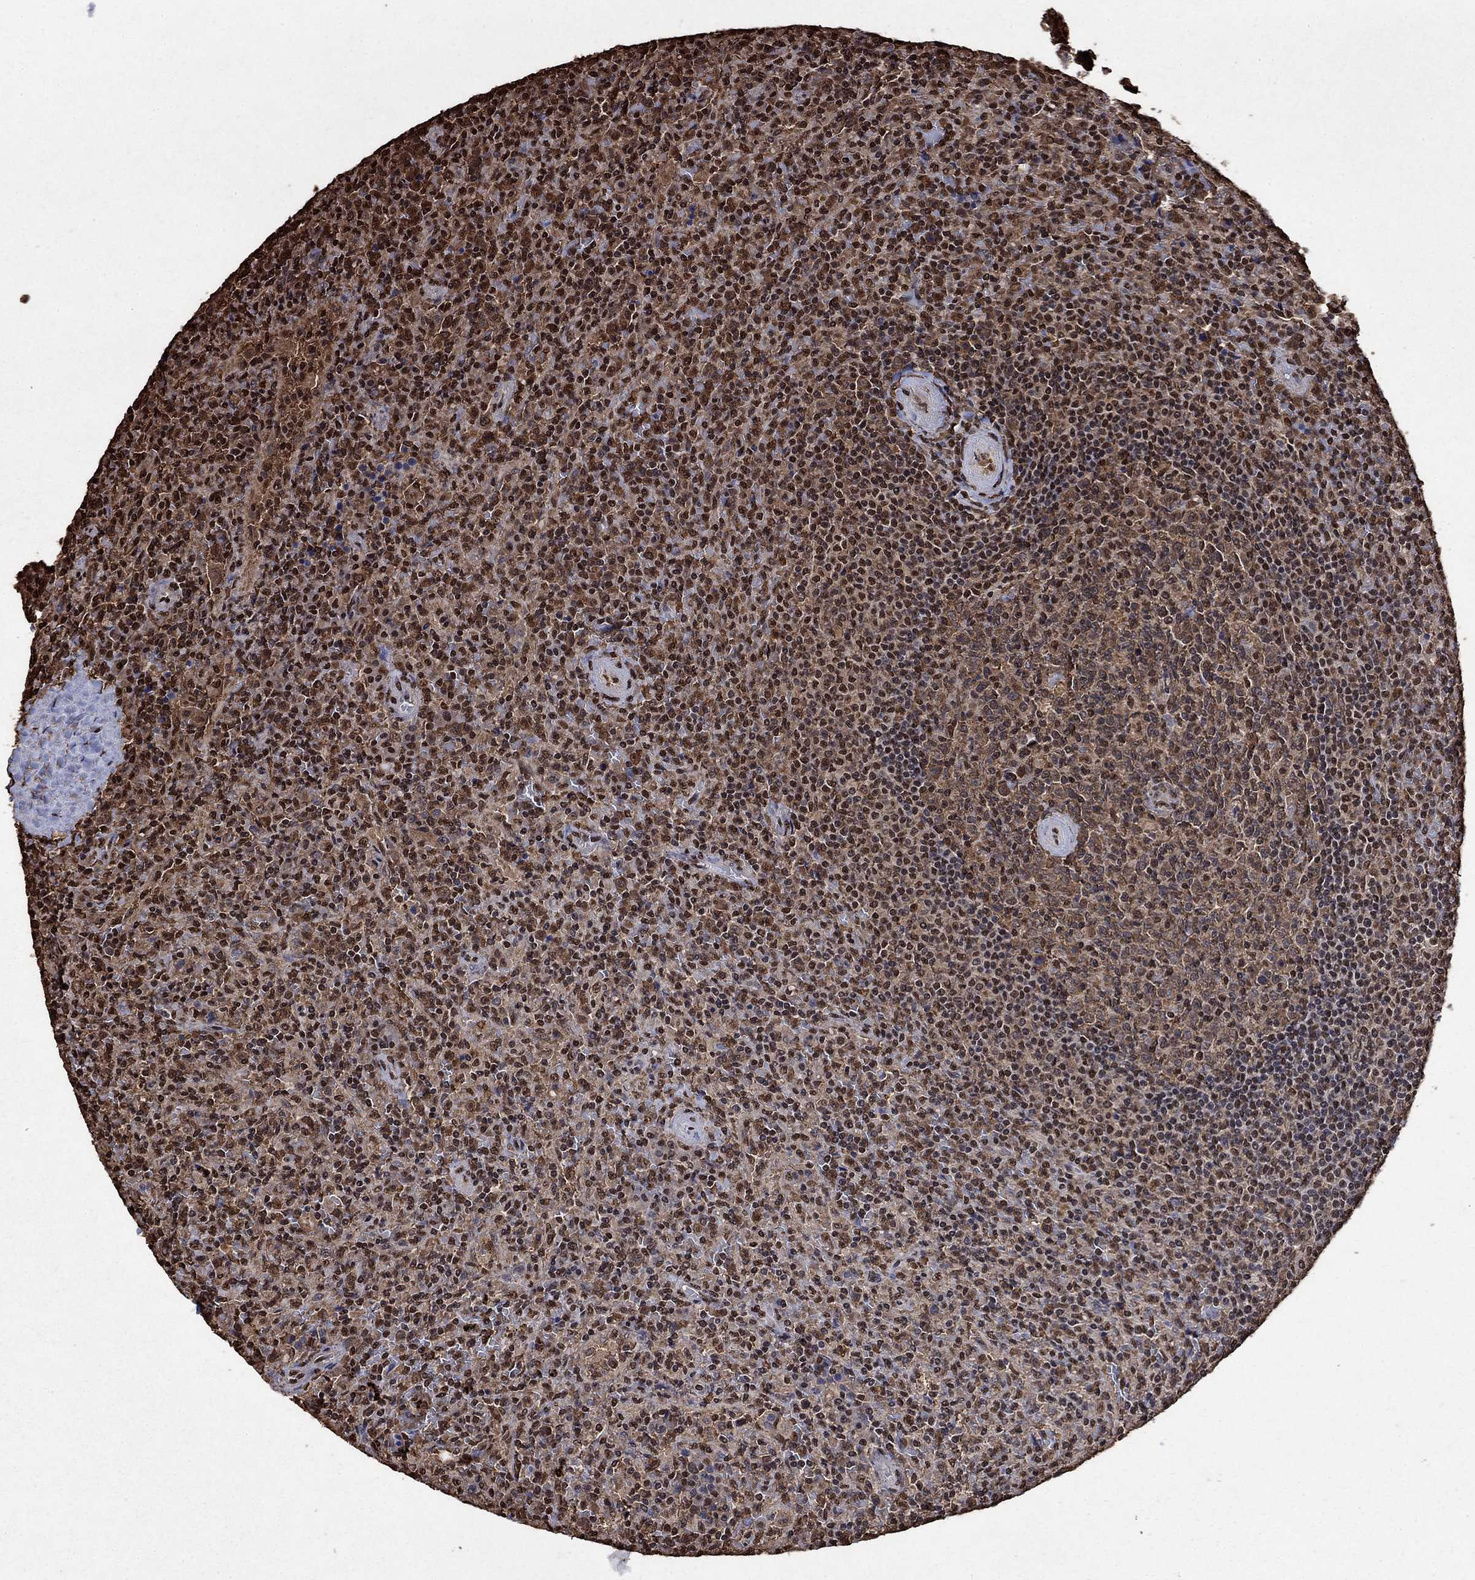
{"staining": {"intensity": "moderate", "quantity": ">75%", "location": "nuclear"}, "tissue": "lymphoma", "cell_type": "Tumor cells", "image_type": "cancer", "snomed": [{"axis": "morphology", "description": "Malignant lymphoma, non-Hodgkin's type, Low grade"}, {"axis": "topography", "description": "Spleen"}], "caption": "Protein expression analysis of lymphoma displays moderate nuclear expression in about >75% of tumor cells.", "gene": "GAPDH", "patient": {"sex": "male", "age": 62}}